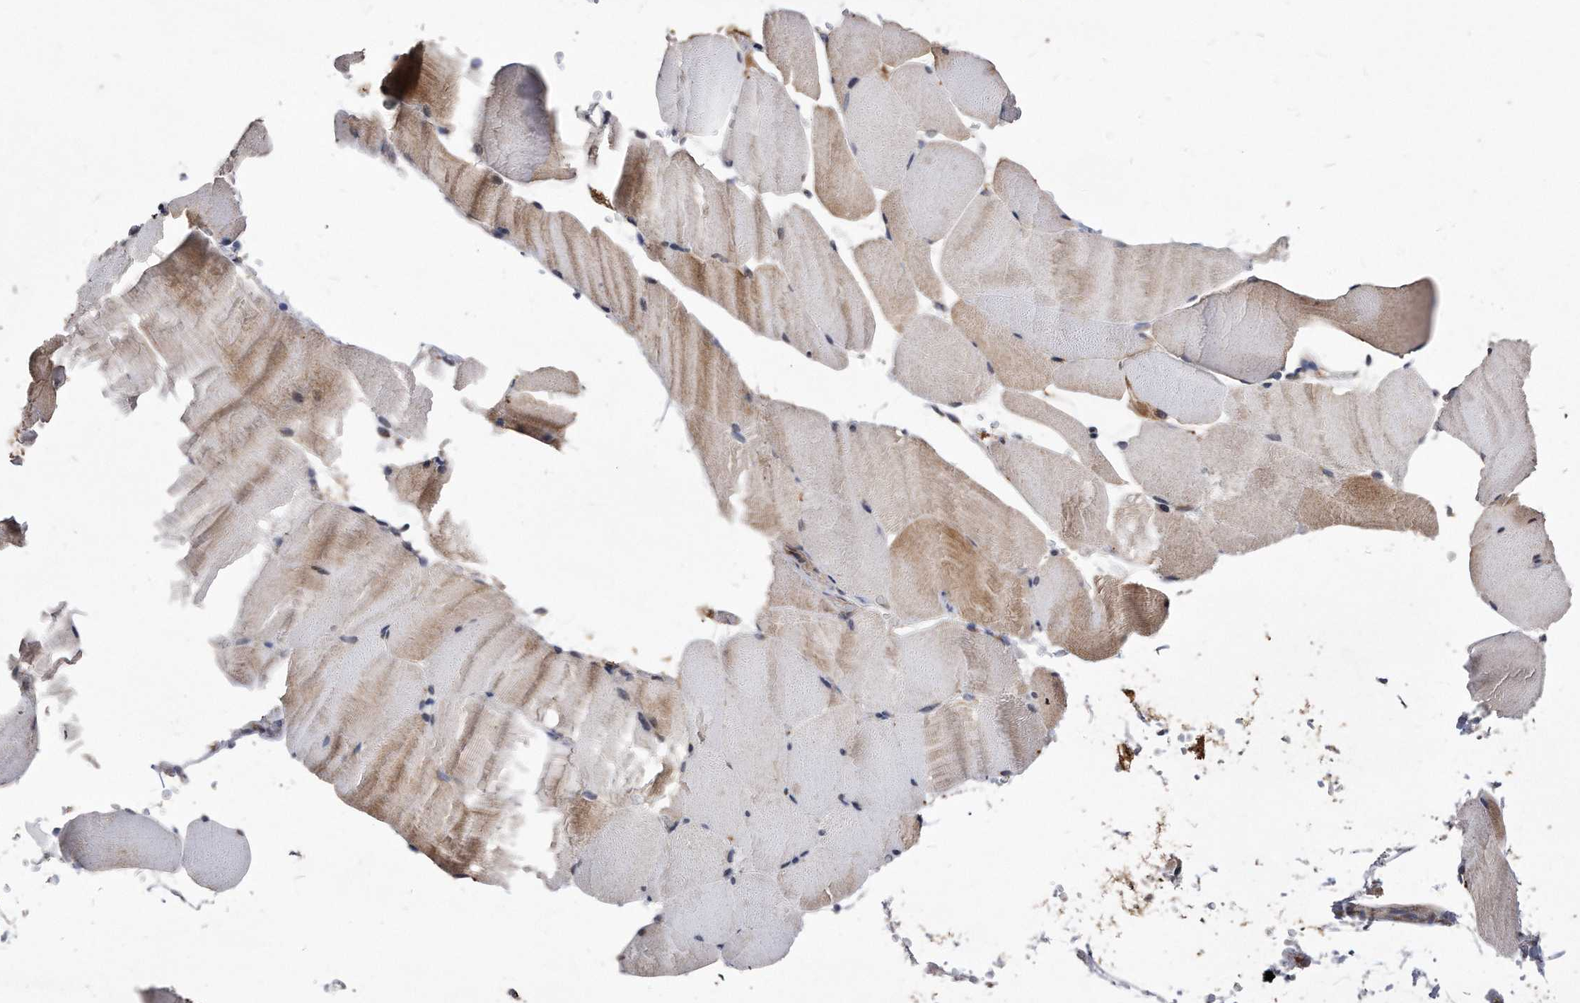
{"staining": {"intensity": "moderate", "quantity": "<25%", "location": "cytoplasmic/membranous"}, "tissue": "skeletal muscle", "cell_type": "Myocytes", "image_type": "normal", "snomed": [{"axis": "morphology", "description": "Normal tissue, NOS"}, {"axis": "topography", "description": "Skeletal muscle"}, {"axis": "topography", "description": "Parathyroid gland"}], "caption": "Immunohistochemistry (IHC) of benign skeletal muscle displays low levels of moderate cytoplasmic/membranous expression in approximately <25% of myocytes. The staining was performed using DAB (3,3'-diaminobenzidine) to visualize the protein expression in brown, while the nuclei were stained in blue with hematoxylin (Magnification: 20x).", "gene": "IL20RA", "patient": {"sex": "female", "age": 37}}